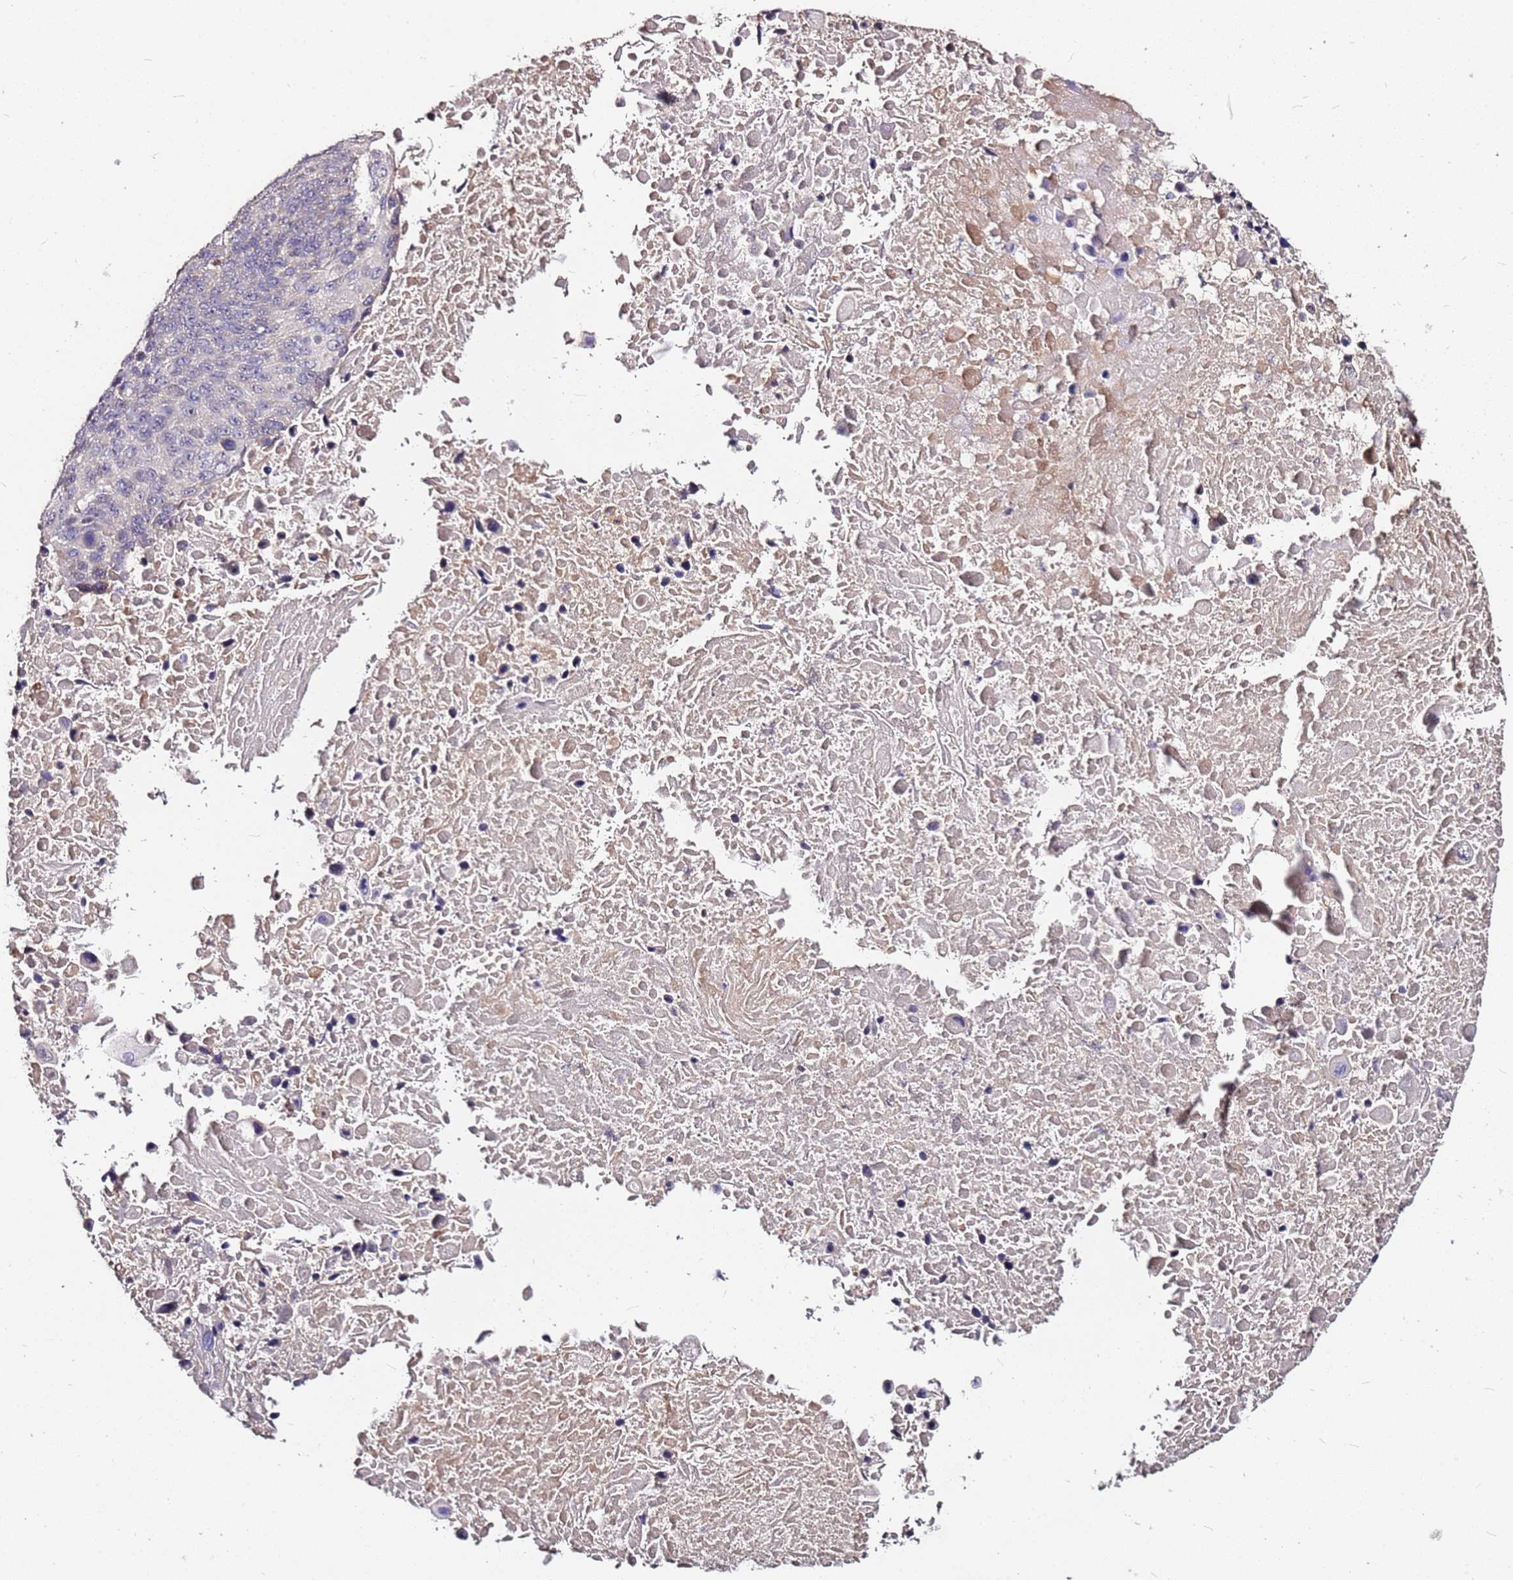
{"staining": {"intensity": "negative", "quantity": "none", "location": "none"}, "tissue": "lung cancer", "cell_type": "Tumor cells", "image_type": "cancer", "snomed": [{"axis": "morphology", "description": "Normal tissue, NOS"}, {"axis": "morphology", "description": "Squamous cell carcinoma, NOS"}, {"axis": "topography", "description": "Lymph node"}, {"axis": "topography", "description": "Lung"}], "caption": "A photomicrograph of human lung cancer is negative for staining in tumor cells.", "gene": "DCDC2C", "patient": {"sex": "male", "age": 66}}